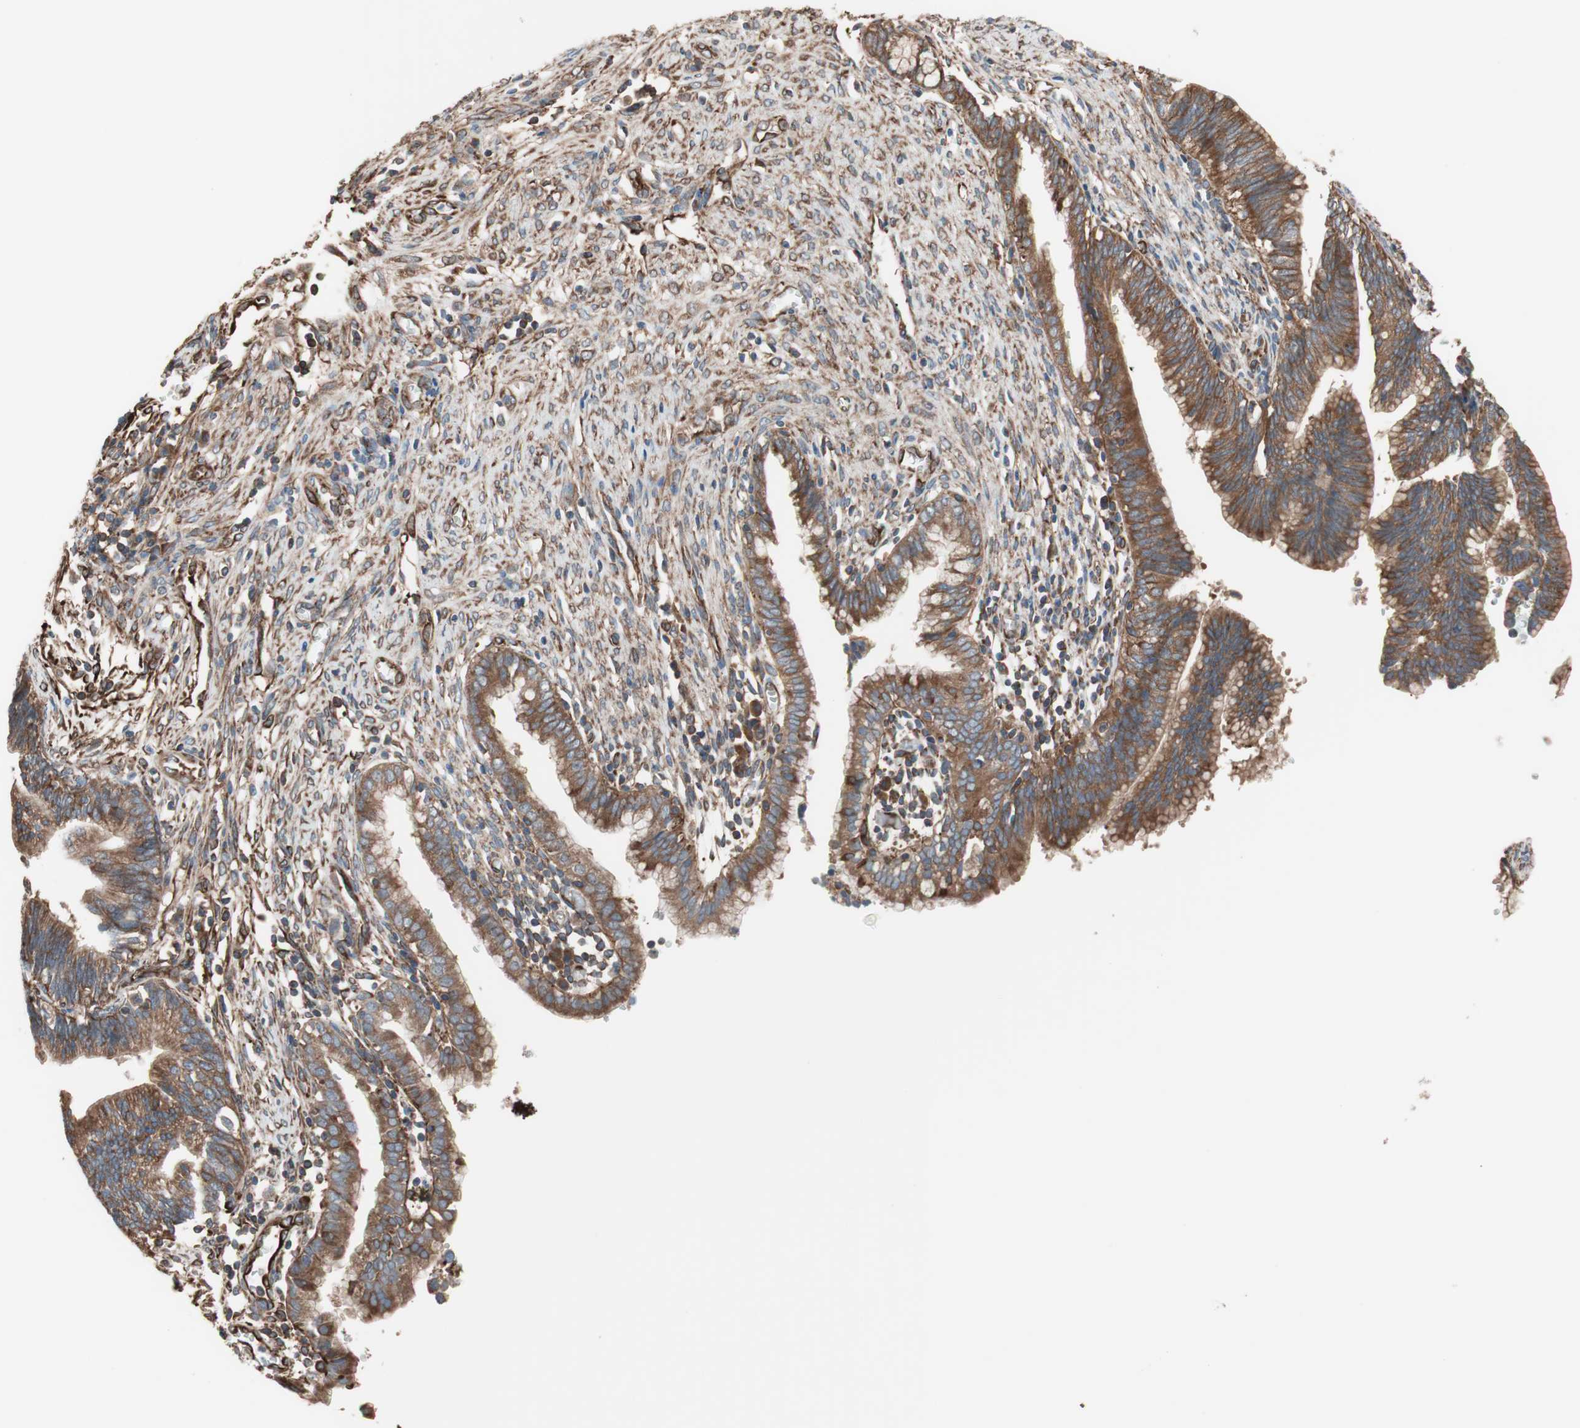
{"staining": {"intensity": "strong", "quantity": ">75%", "location": "cytoplasmic/membranous"}, "tissue": "cervical cancer", "cell_type": "Tumor cells", "image_type": "cancer", "snomed": [{"axis": "morphology", "description": "Adenocarcinoma, NOS"}, {"axis": "topography", "description": "Cervix"}], "caption": "Cervical adenocarcinoma was stained to show a protein in brown. There is high levels of strong cytoplasmic/membranous positivity in about >75% of tumor cells. The staining is performed using DAB (3,3'-diaminobenzidine) brown chromogen to label protein expression. The nuclei are counter-stained blue using hematoxylin.", "gene": "GPSM2", "patient": {"sex": "female", "age": 44}}